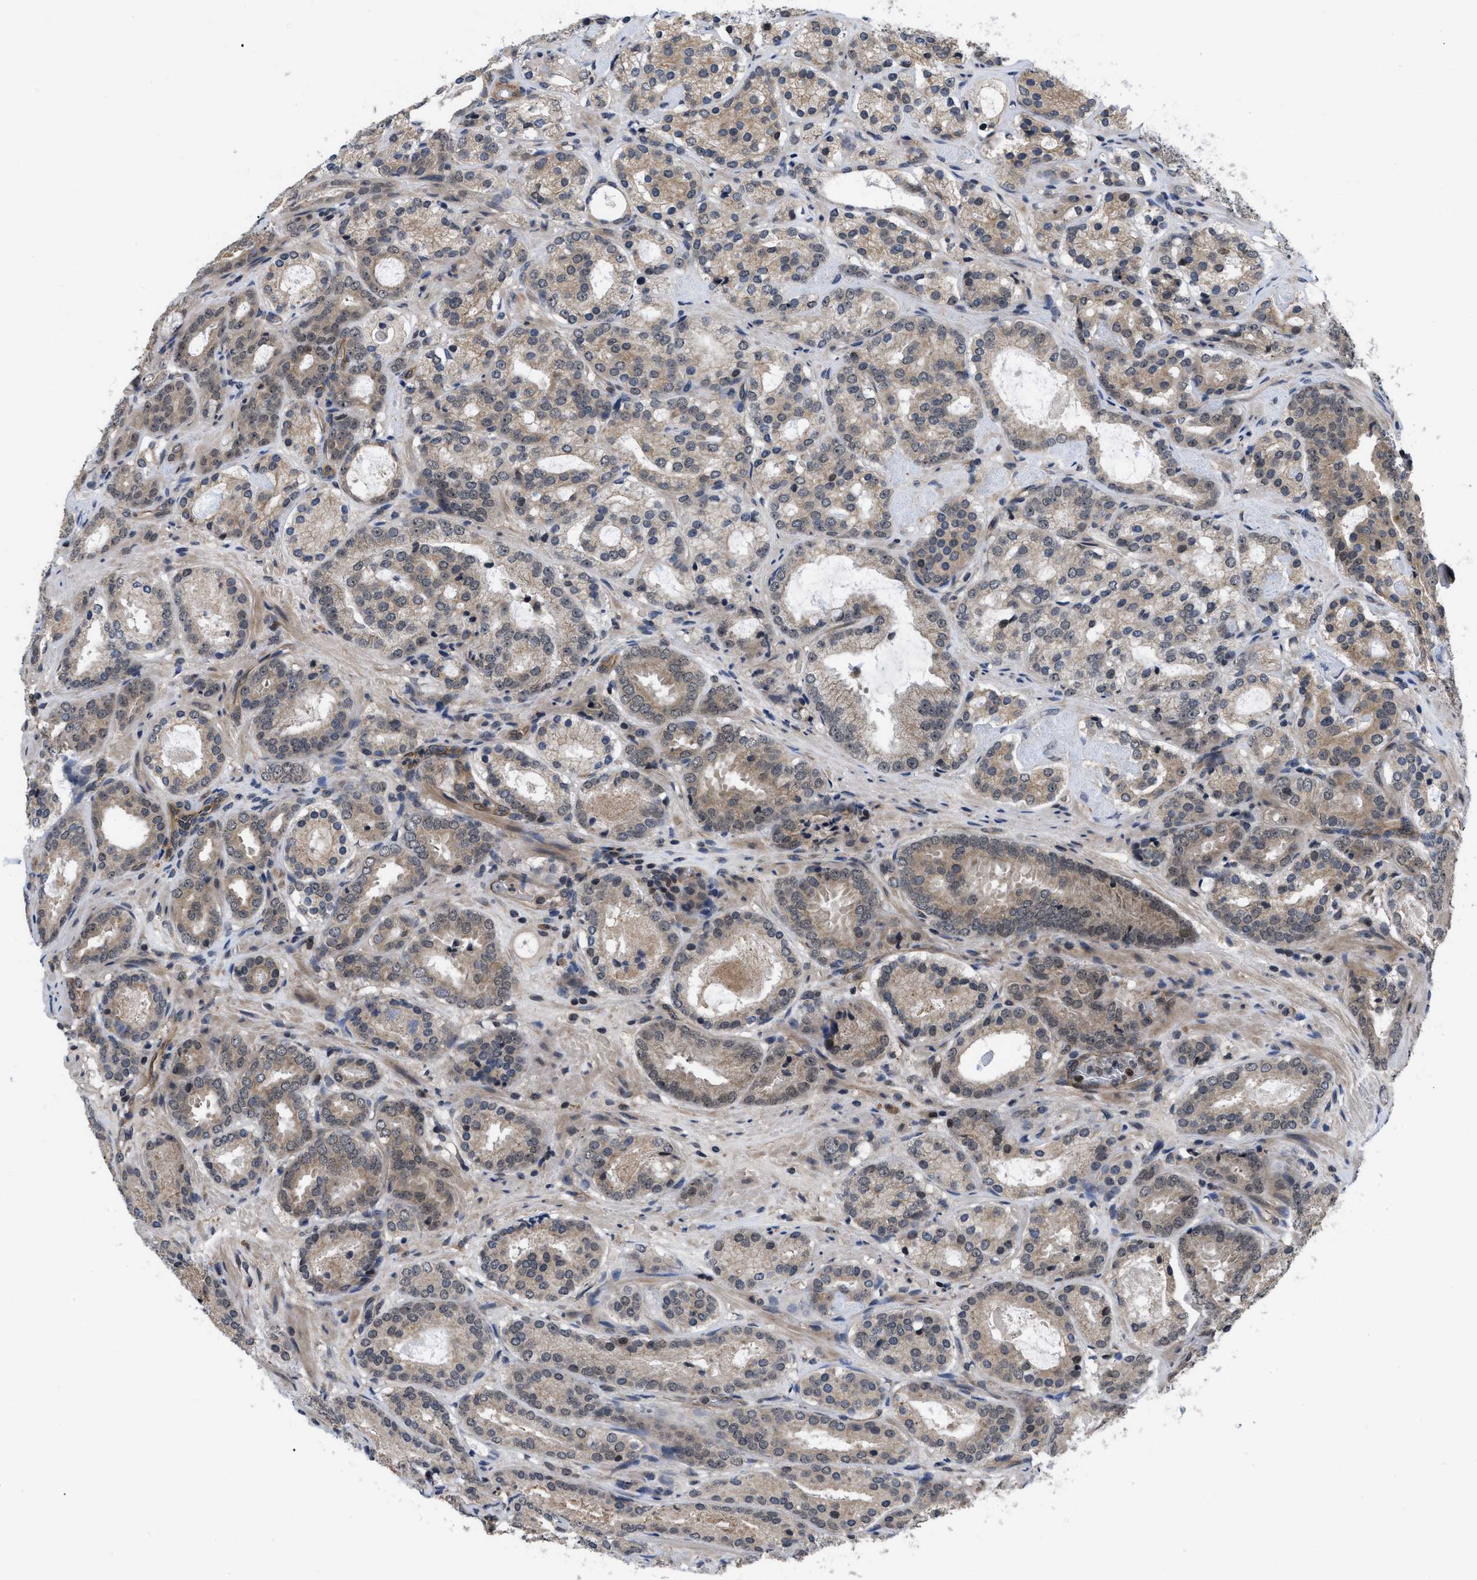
{"staining": {"intensity": "weak", "quantity": ">75%", "location": "cytoplasmic/membranous"}, "tissue": "prostate cancer", "cell_type": "Tumor cells", "image_type": "cancer", "snomed": [{"axis": "morphology", "description": "Adenocarcinoma, Low grade"}, {"axis": "topography", "description": "Prostate"}], "caption": "Immunohistochemical staining of prostate cancer (low-grade adenocarcinoma) demonstrates weak cytoplasmic/membranous protein positivity in approximately >75% of tumor cells.", "gene": "DNAJC14", "patient": {"sex": "male", "age": 69}}